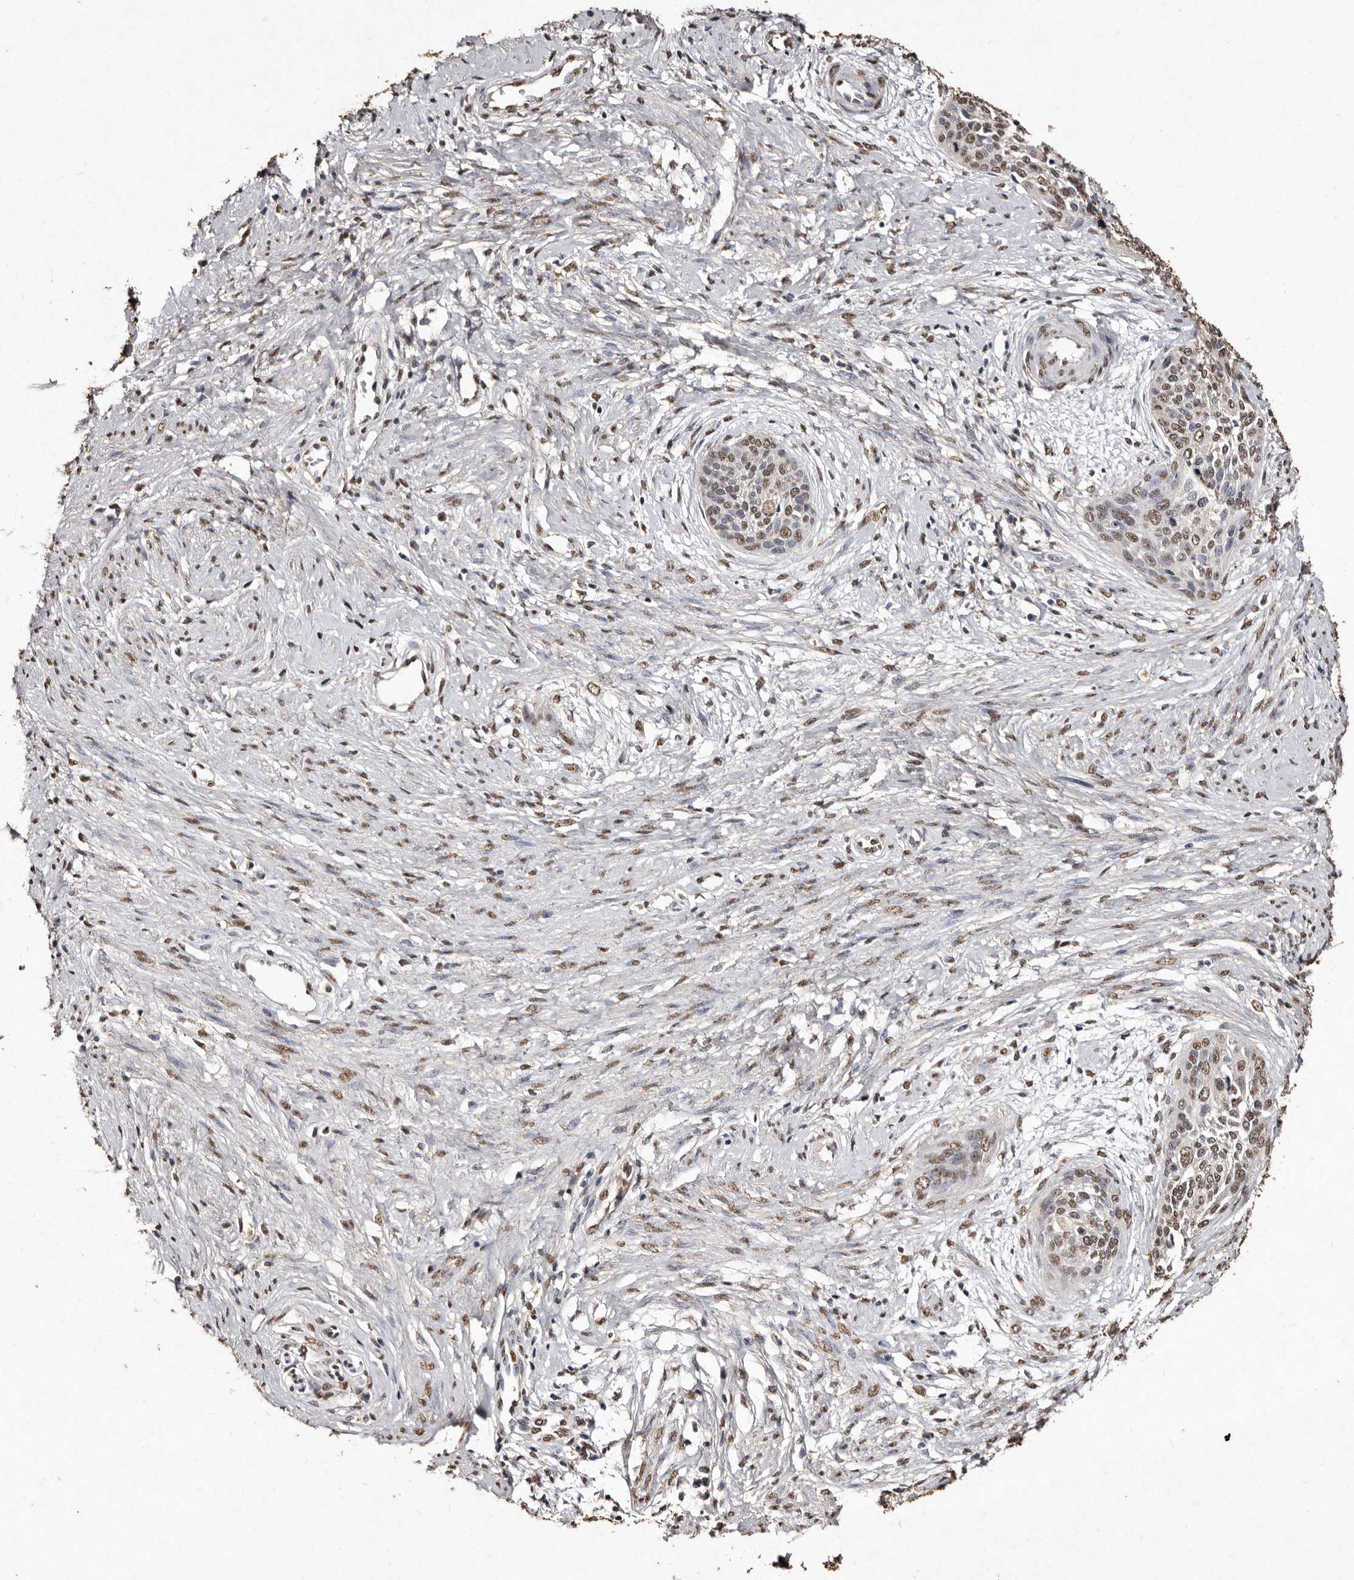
{"staining": {"intensity": "moderate", "quantity": ">75%", "location": "nuclear"}, "tissue": "cervical cancer", "cell_type": "Tumor cells", "image_type": "cancer", "snomed": [{"axis": "morphology", "description": "Squamous cell carcinoma, NOS"}, {"axis": "topography", "description": "Cervix"}], "caption": "Brown immunohistochemical staining in cervical cancer (squamous cell carcinoma) displays moderate nuclear staining in about >75% of tumor cells. (DAB (3,3'-diaminobenzidine) IHC, brown staining for protein, blue staining for nuclei).", "gene": "ERBB4", "patient": {"sex": "female", "age": 37}}